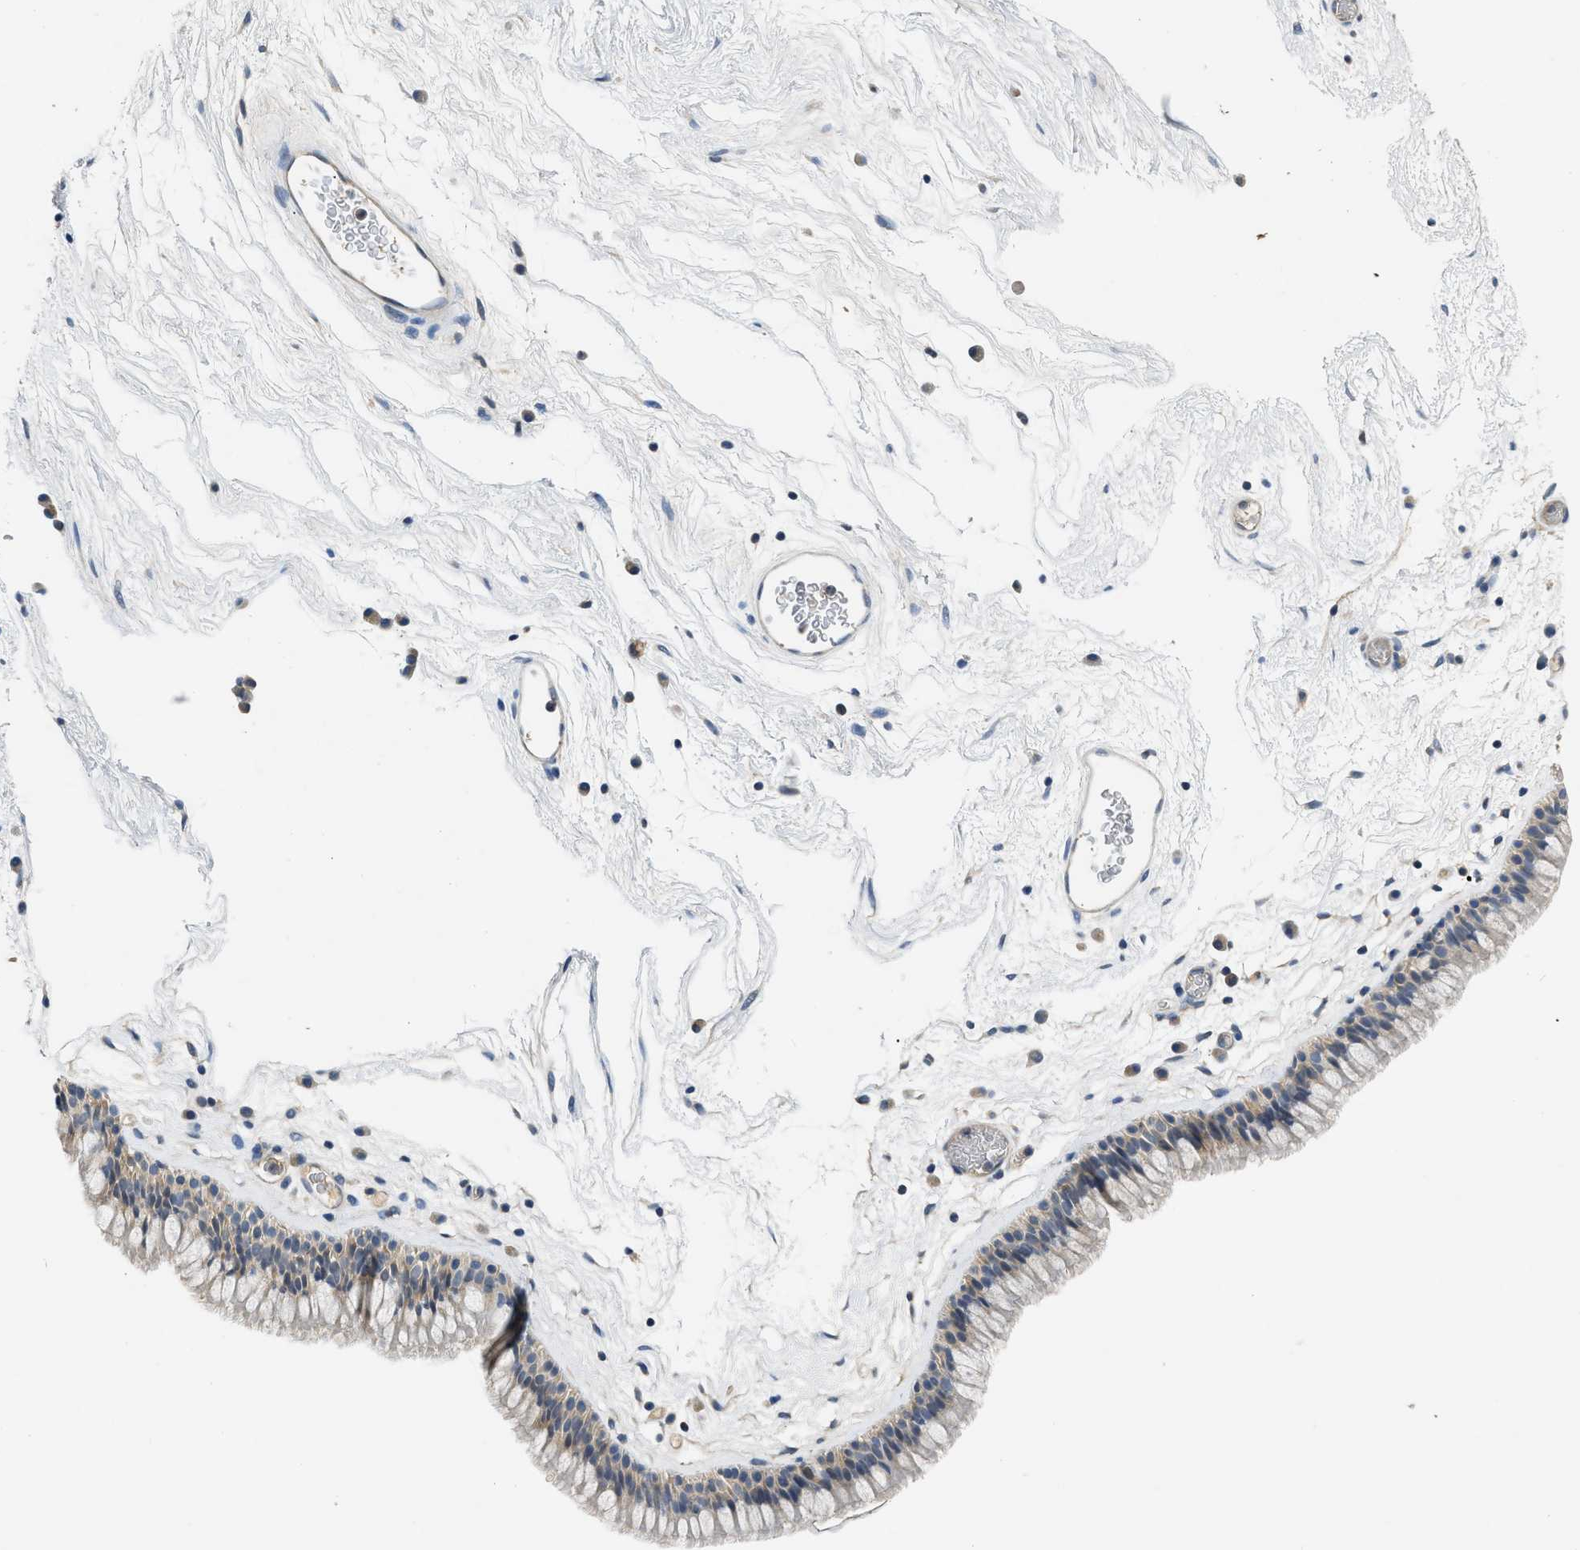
{"staining": {"intensity": "weak", "quantity": "<25%", "location": "cytoplasmic/membranous"}, "tissue": "nasopharynx", "cell_type": "Respiratory epithelial cells", "image_type": "normal", "snomed": [{"axis": "morphology", "description": "Normal tissue, NOS"}, {"axis": "morphology", "description": "Inflammation, NOS"}, {"axis": "topography", "description": "Nasopharynx"}], "caption": "Immunohistochemical staining of benign nasopharynx reveals no significant staining in respiratory epithelial cells. (DAB immunohistochemistry (IHC), high magnification).", "gene": "PPP3CA", "patient": {"sex": "male", "age": 48}}